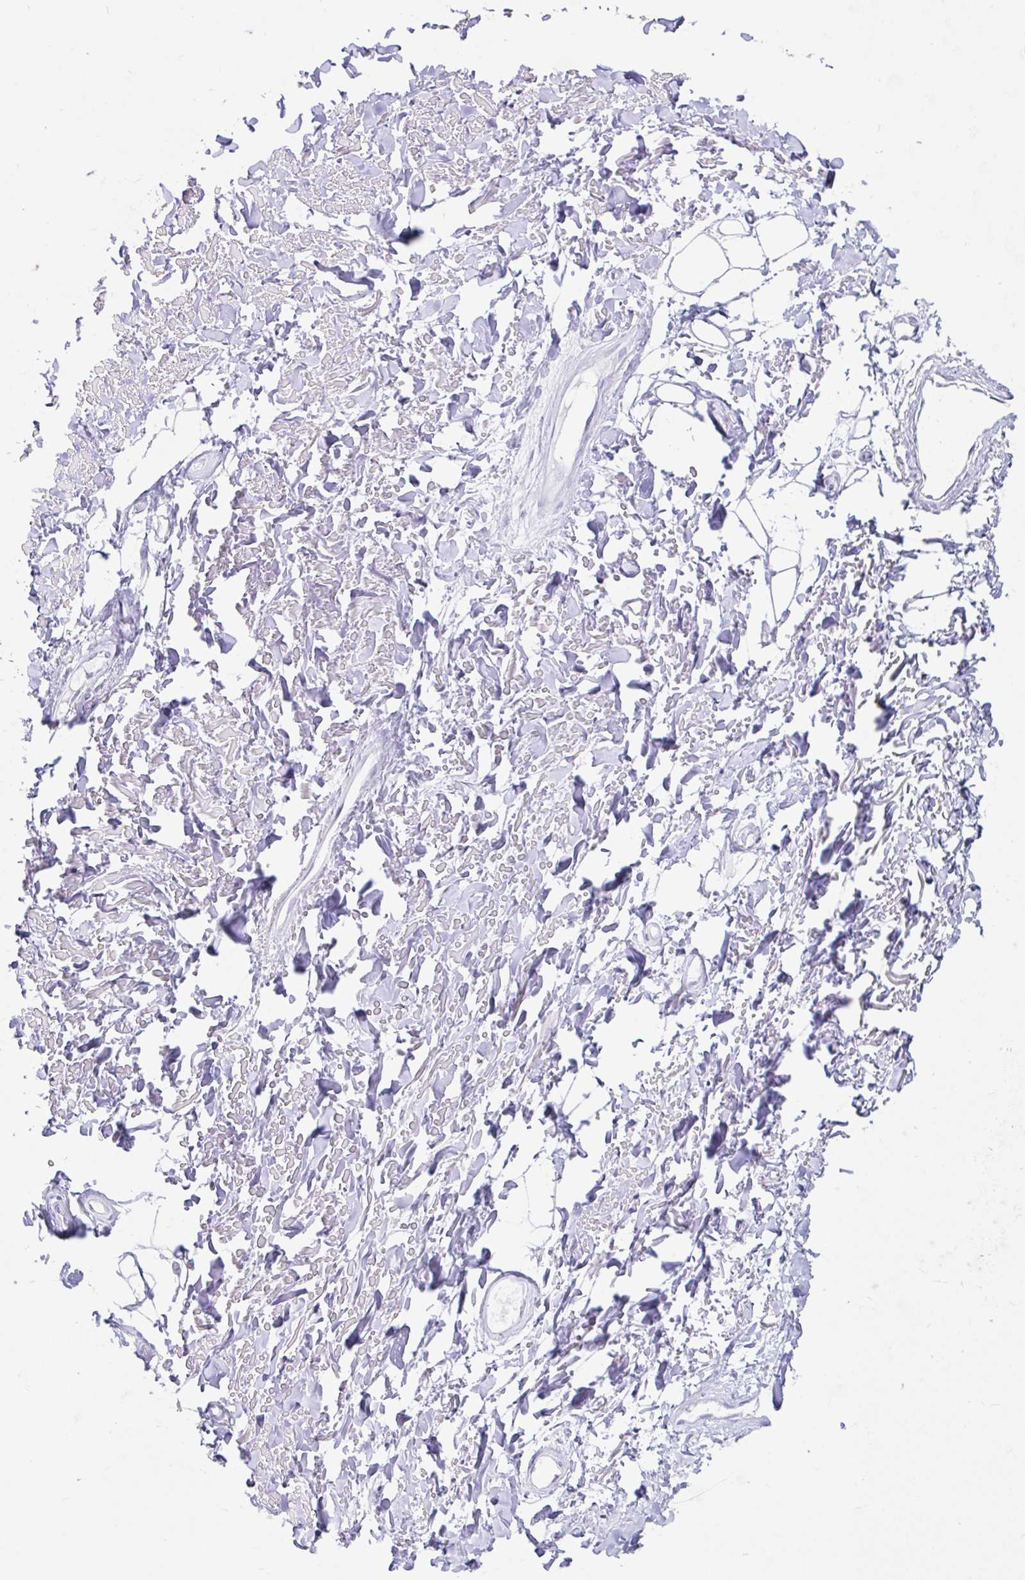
{"staining": {"intensity": "negative", "quantity": "none", "location": "none"}, "tissue": "adipose tissue", "cell_type": "Adipocytes", "image_type": "normal", "snomed": [{"axis": "morphology", "description": "Normal tissue, NOS"}, {"axis": "topography", "description": "Cartilage tissue"}], "caption": "The micrograph shows no significant positivity in adipocytes of adipose tissue.", "gene": "BLVRA", "patient": {"sex": "male", "age": 57}}